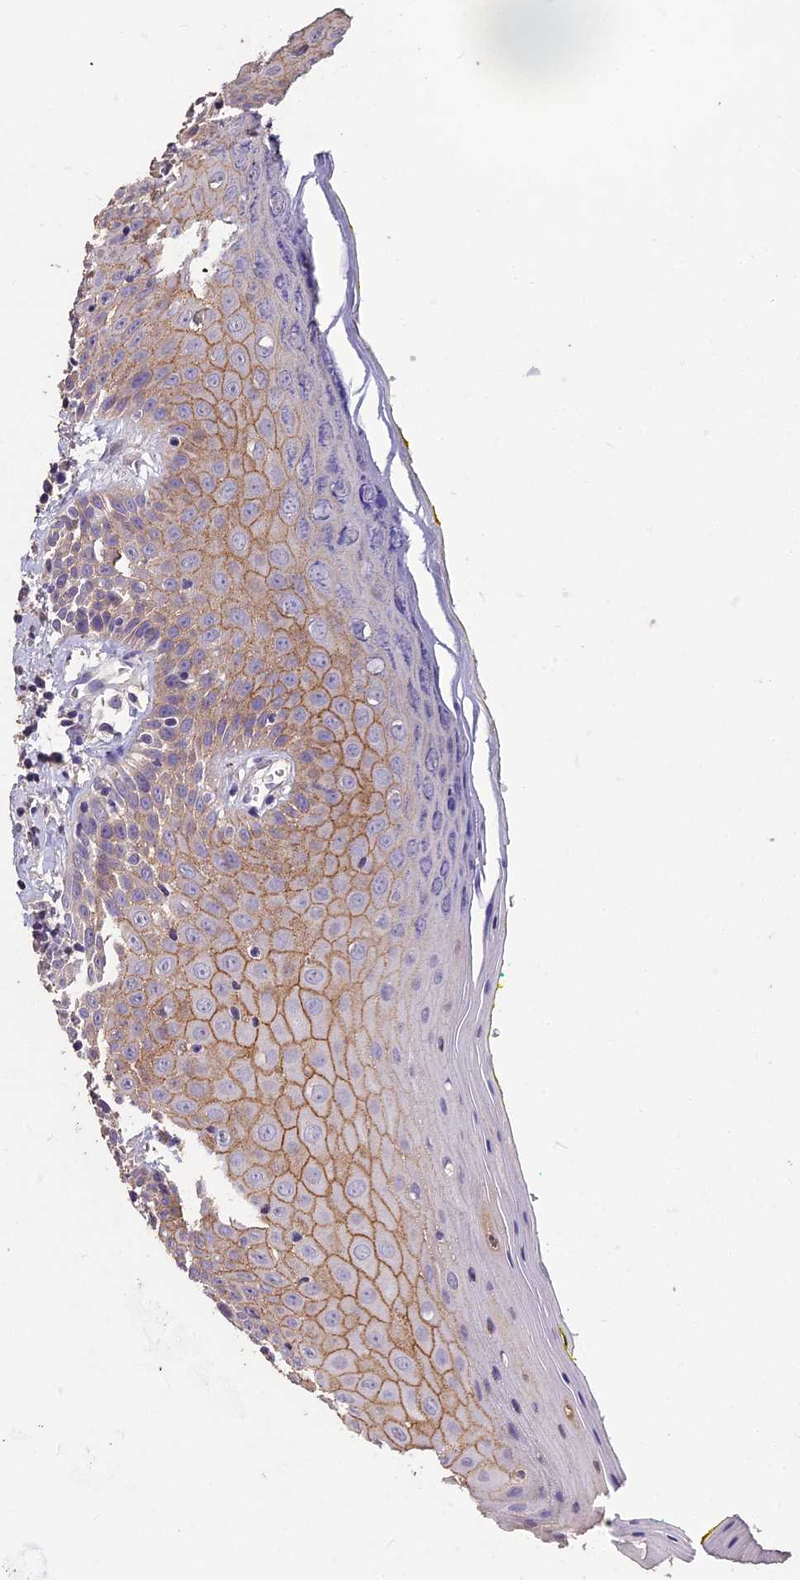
{"staining": {"intensity": "moderate", "quantity": "25%-75%", "location": "cytoplasmic/membranous"}, "tissue": "oral mucosa", "cell_type": "Squamous epithelial cells", "image_type": "normal", "snomed": [{"axis": "morphology", "description": "Normal tissue, NOS"}, {"axis": "morphology", "description": "Squamous cell carcinoma, NOS"}, {"axis": "topography", "description": "Oral tissue"}, {"axis": "topography", "description": "Head-Neck"}], "caption": "Immunohistochemistry histopathology image of unremarkable oral mucosa: oral mucosa stained using IHC exhibits medium levels of moderate protein expression localized specifically in the cytoplasmic/membranous of squamous epithelial cells, appearing as a cytoplasmic/membranous brown color.", "gene": "CEACAM16", "patient": {"sex": "female", "age": 70}}